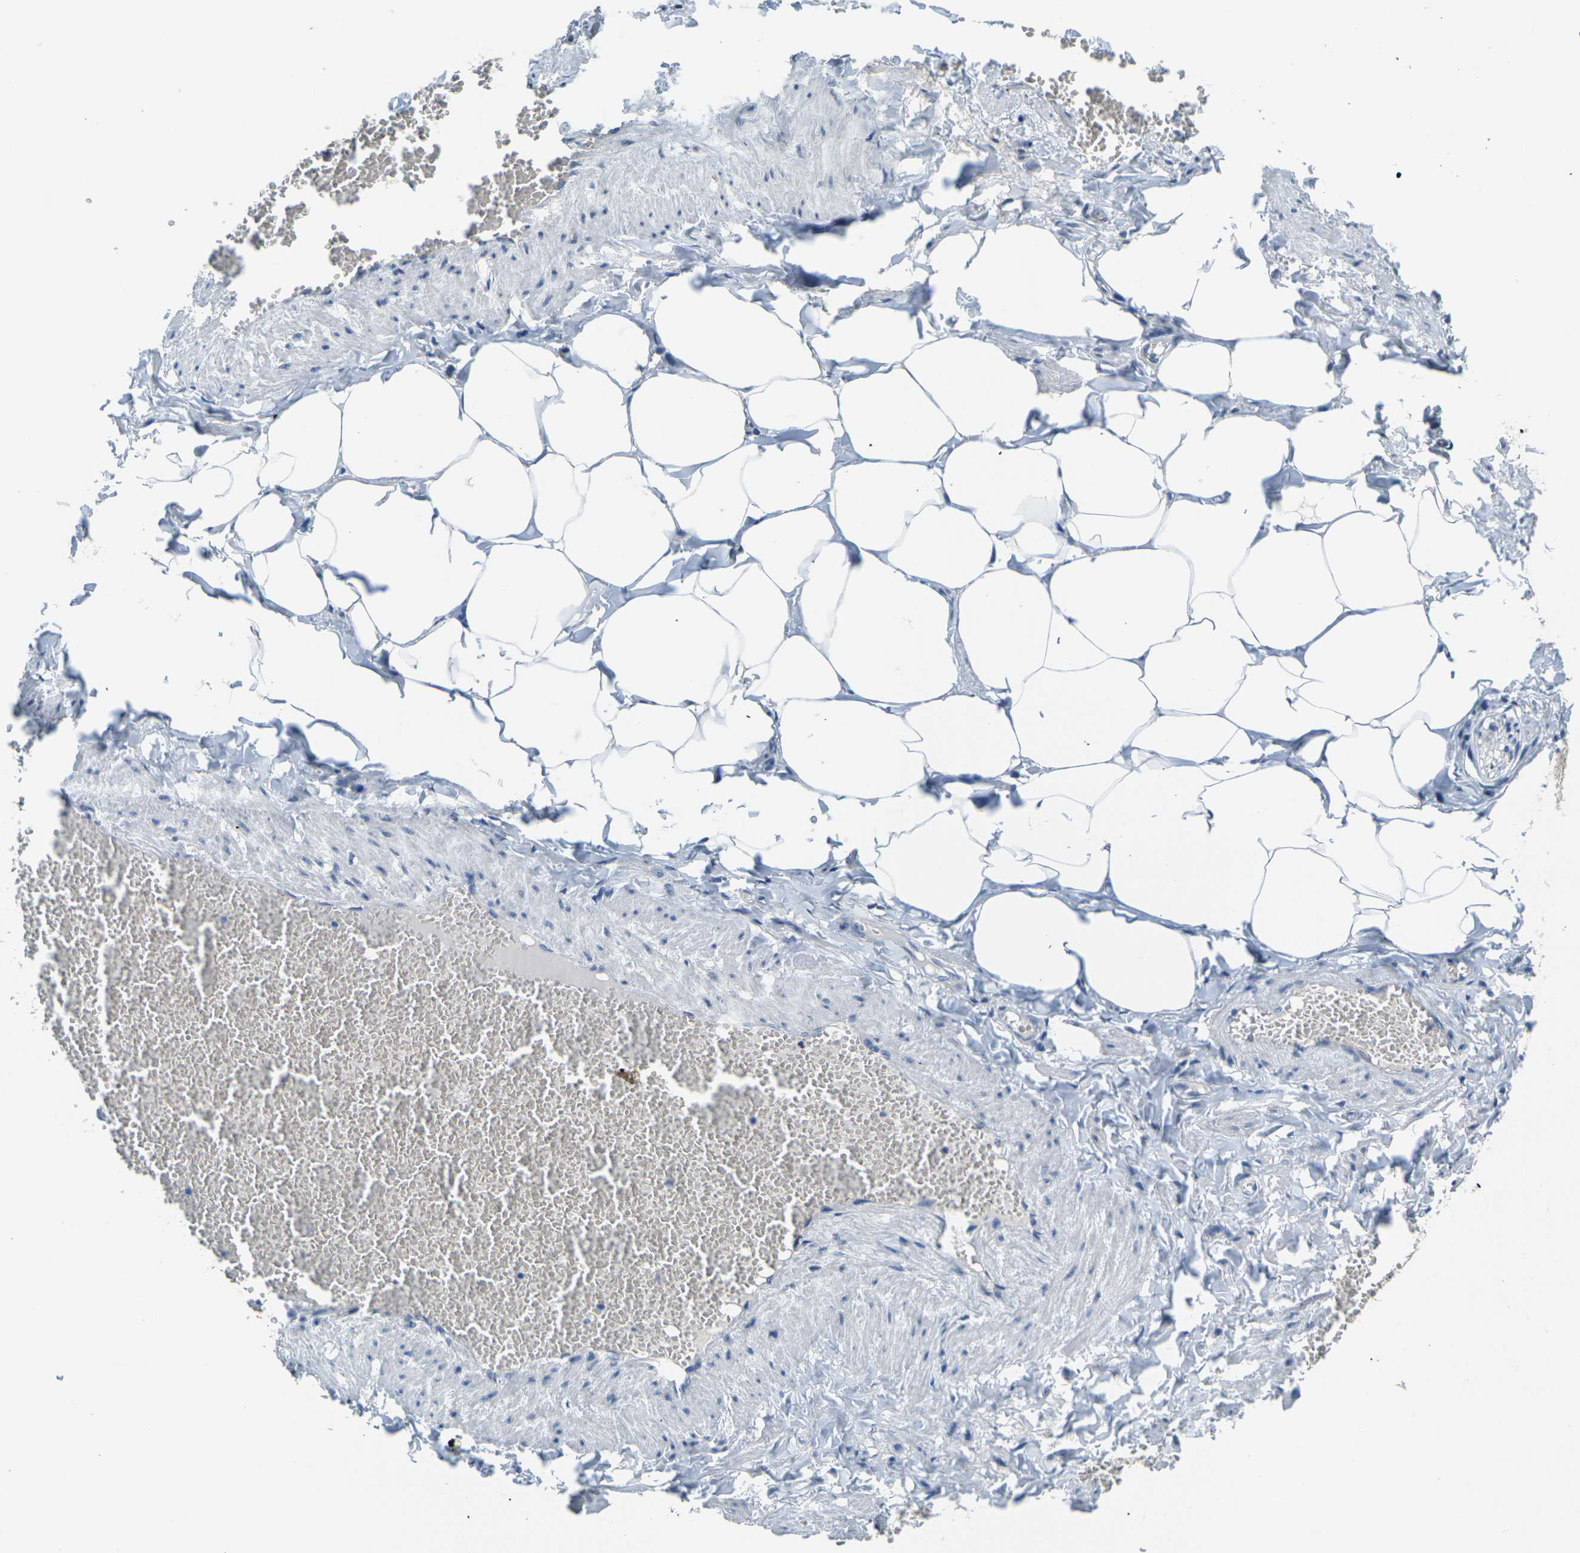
{"staining": {"intensity": "negative", "quantity": "none", "location": "none"}, "tissue": "adipose tissue", "cell_type": "Adipocytes", "image_type": "normal", "snomed": [{"axis": "morphology", "description": "Normal tissue, NOS"}, {"axis": "topography", "description": "Vascular tissue"}], "caption": "An immunohistochemistry (IHC) image of benign adipose tissue is shown. There is no staining in adipocytes of adipose tissue.", "gene": "RHBDD1", "patient": {"sex": "male", "age": 41}}